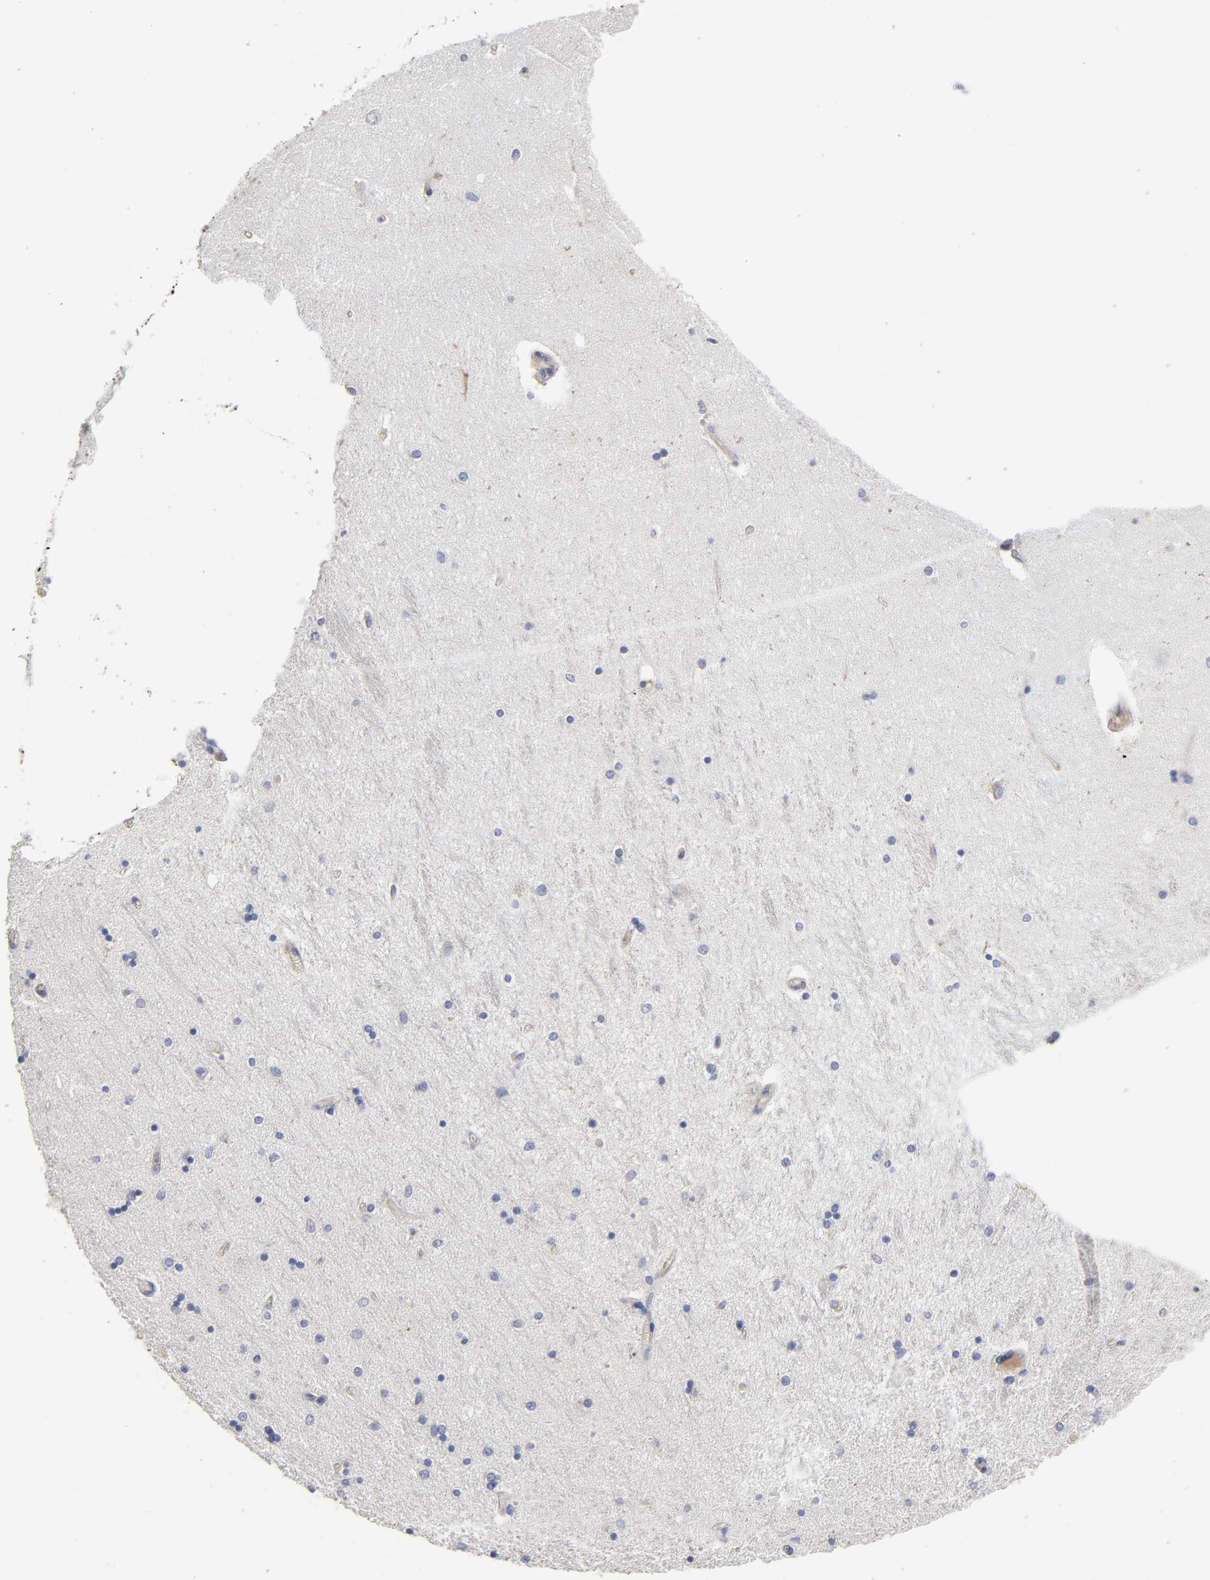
{"staining": {"intensity": "negative", "quantity": "none", "location": "none"}, "tissue": "hippocampus", "cell_type": "Glial cells", "image_type": "normal", "snomed": [{"axis": "morphology", "description": "Normal tissue, NOS"}, {"axis": "topography", "description": "Hippocampus"}], "caption": "IHC photomicrograph of benign human hippocampus stained for a protein (brown), which exhibits no expression in glial cells.", "gene": "PDLIM2", "patient": {"sex": "female", "age": 54}}